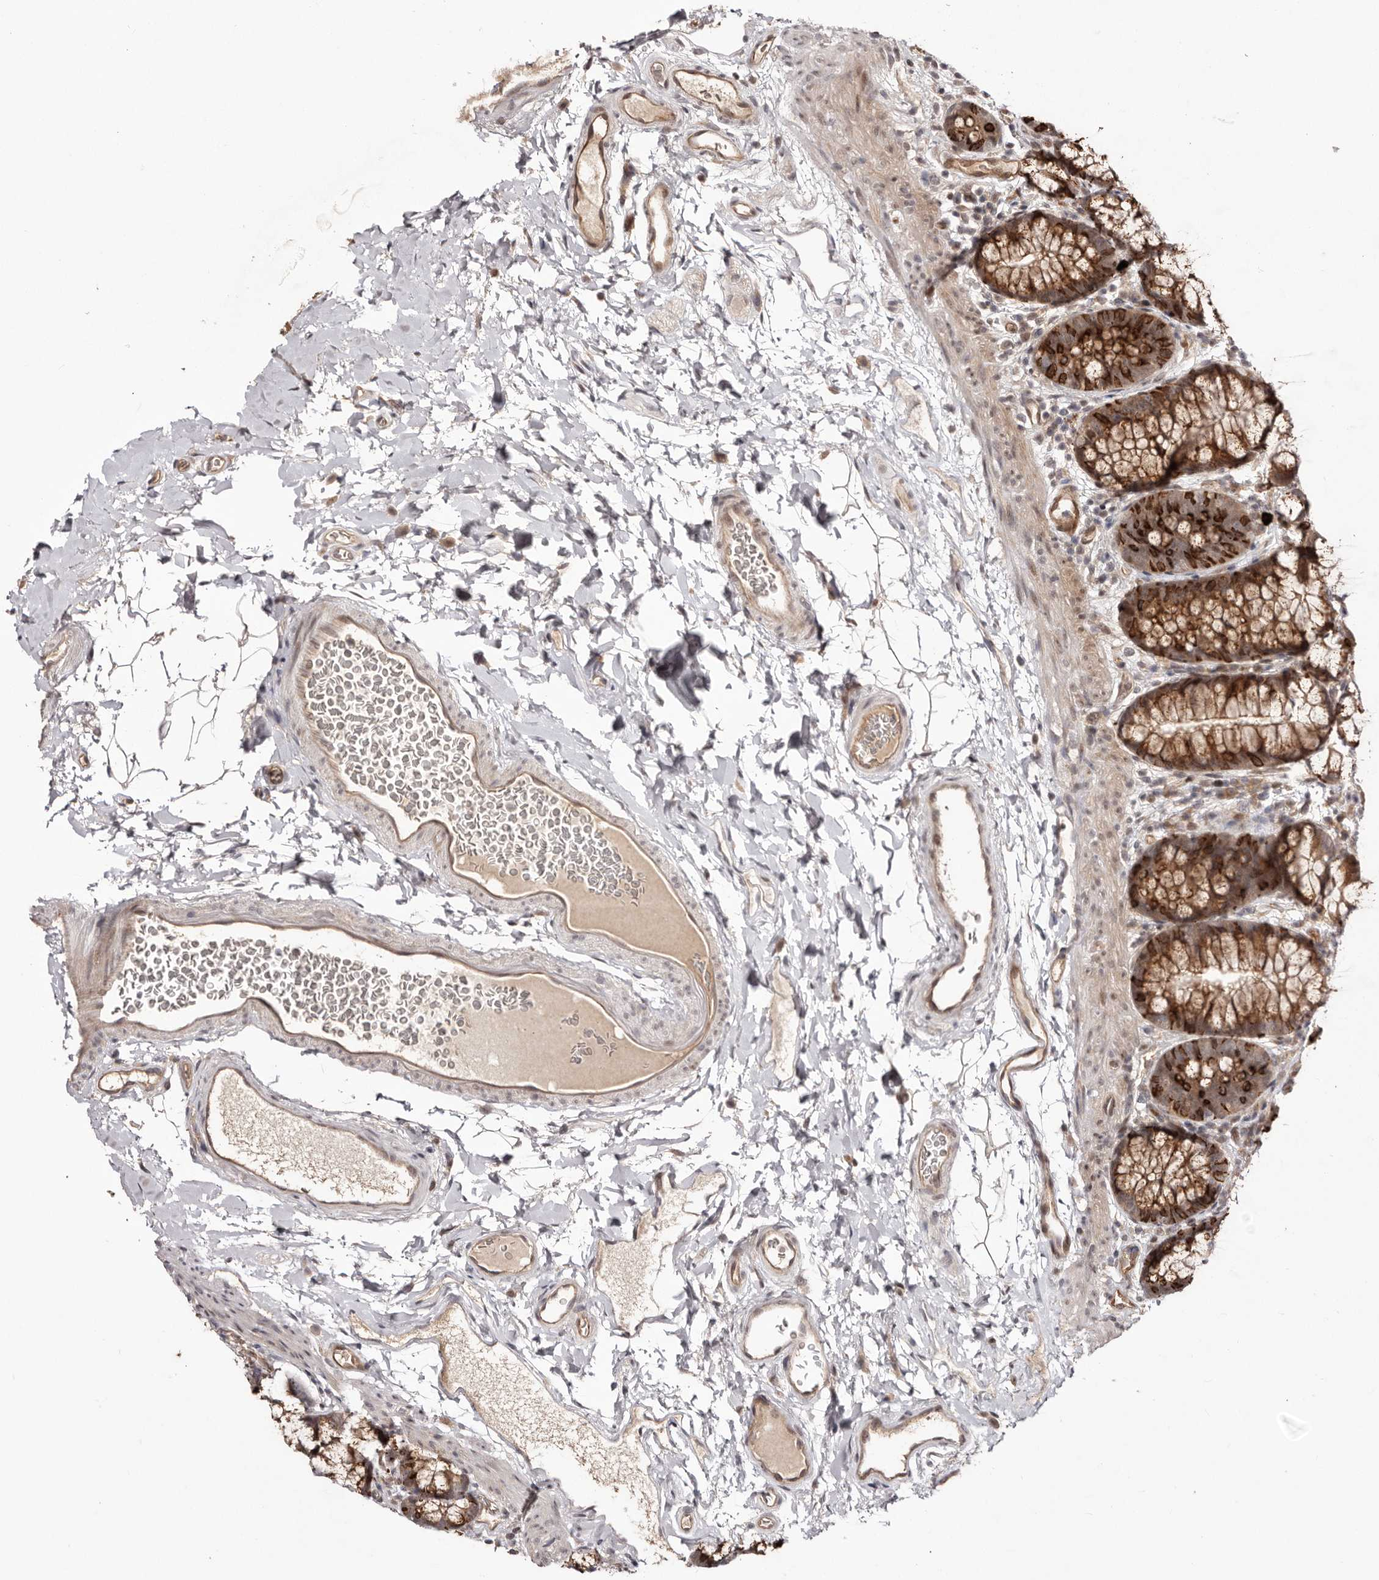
{"staining": {"intensity": "moderate", "quantity": ">75%", "location": "cytoplasmic/membranous"}, "tissue": "colon", "cell_type": "Endothelial cells", "image_type": "normal", "snomed": [{"axis": "morphology", "description": "Normal tissue, NOS"}, {"axis": "topography", "description": "Colon"}], "caption": "DAB immunohistochemical staining of benign colon reveals moderate cytoplasmic/membranous protein positivity in about >75% of endothelial cells. The staining is performed using DAB brown chromogen to label protein expression. The nuclei are counter-stained blue using hematoxylin.", "gene": "EGR3", "patient": {"sex": "female", "age": 62}}